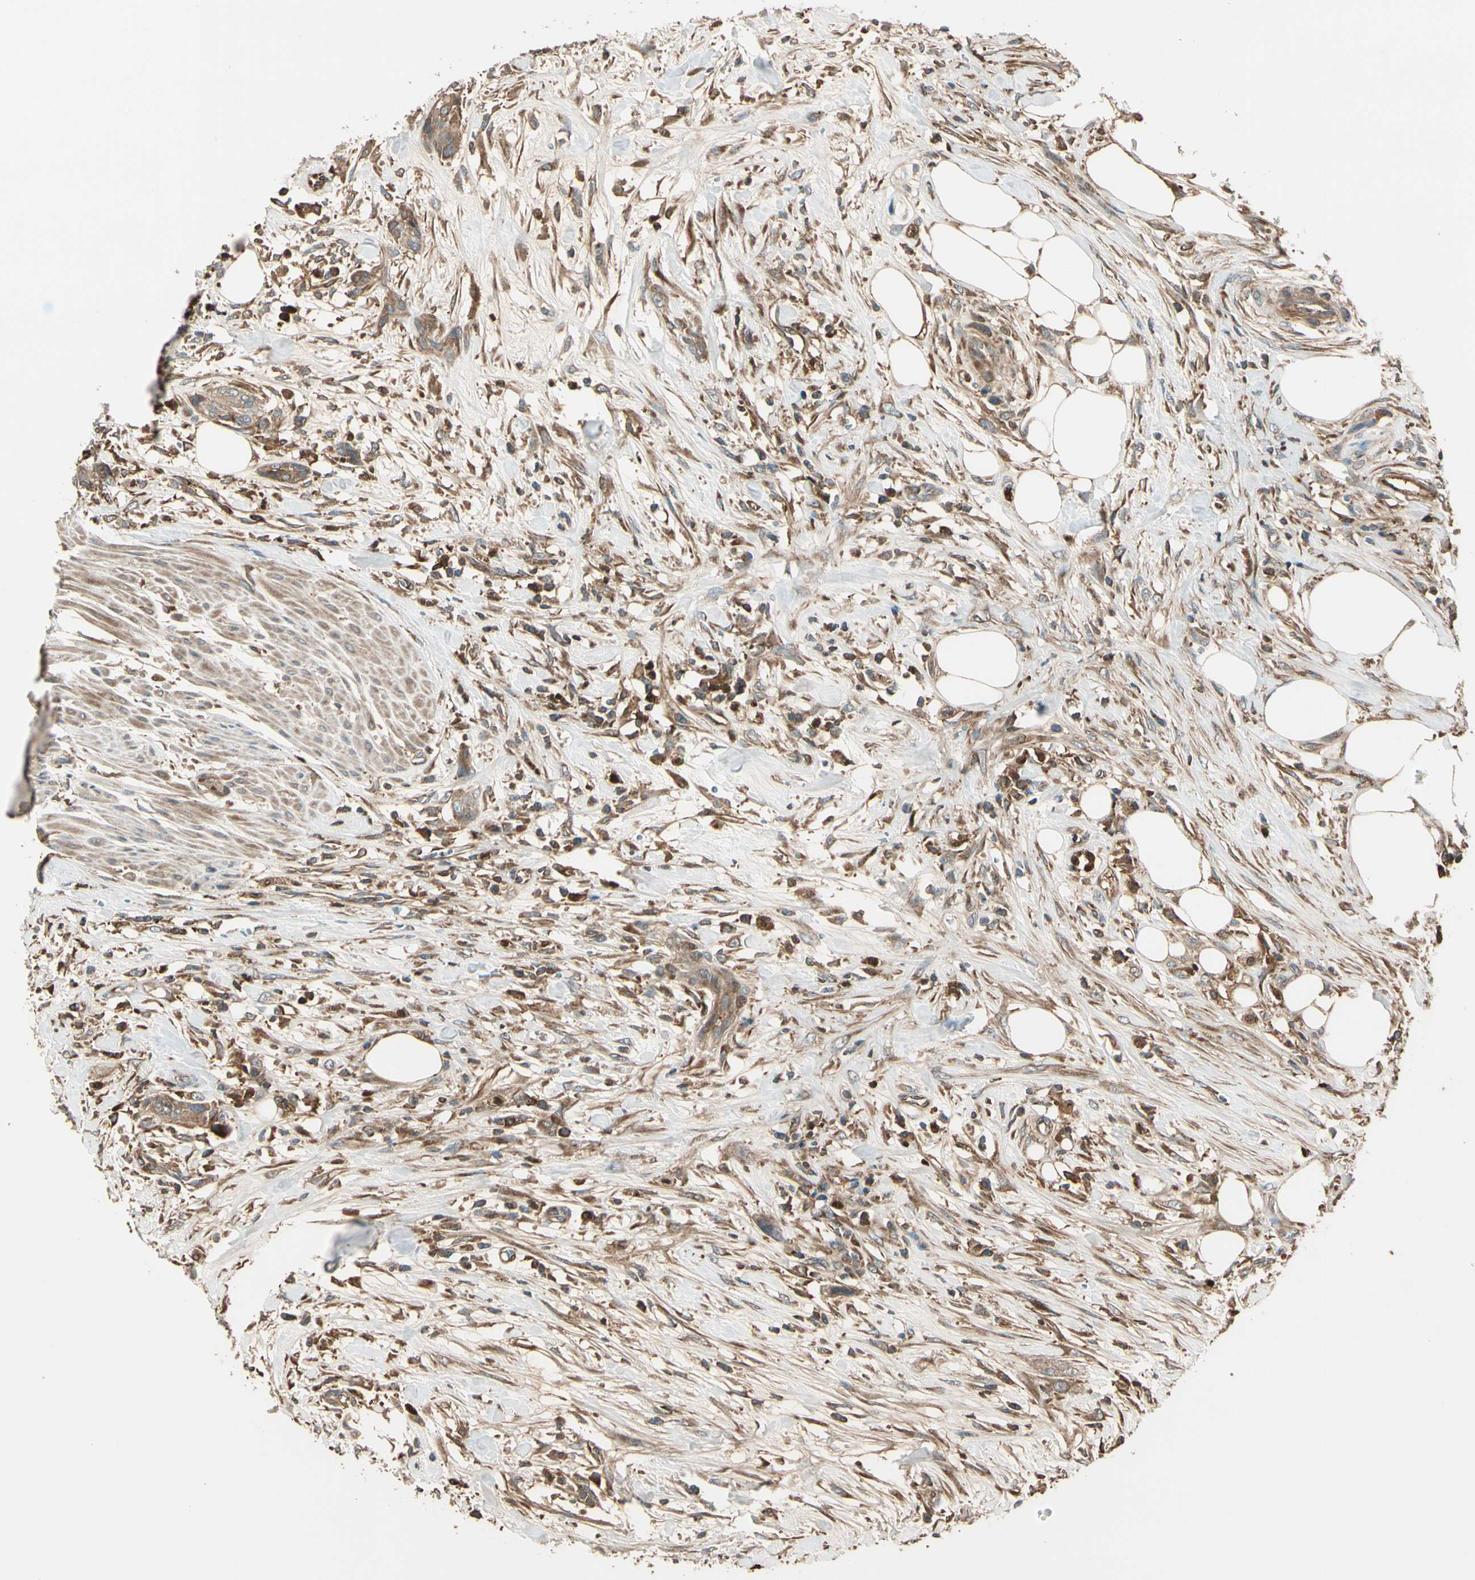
{"staining": {"intensity": "moderate", "quantity": ">75%", "location": "cytoplasmic/membranous"}, "tissue": "urothelial cancer", "cell_type": "Tumor cells", "image_type": "cancer", "snomed": [{"axis": "morphology", "description": "Urothelial carcinoma, High grade"}, {"axis": "topography", "description": "Urinary bladder"}], "caption": "IHC staining of high-grade urothelial carcinoma, which exhibits medium levels of moderate cytoplasmic/membranous staining in about >75% of tumor cells indicating moderate cytoplasmic/membranous protein expression. The staining was performed using DAB (brown) for protein detection and nuclei were counterstained in hematoxylin (blue).", "gene": "STX11", "patient": {"sex": "male", "age": 35}}